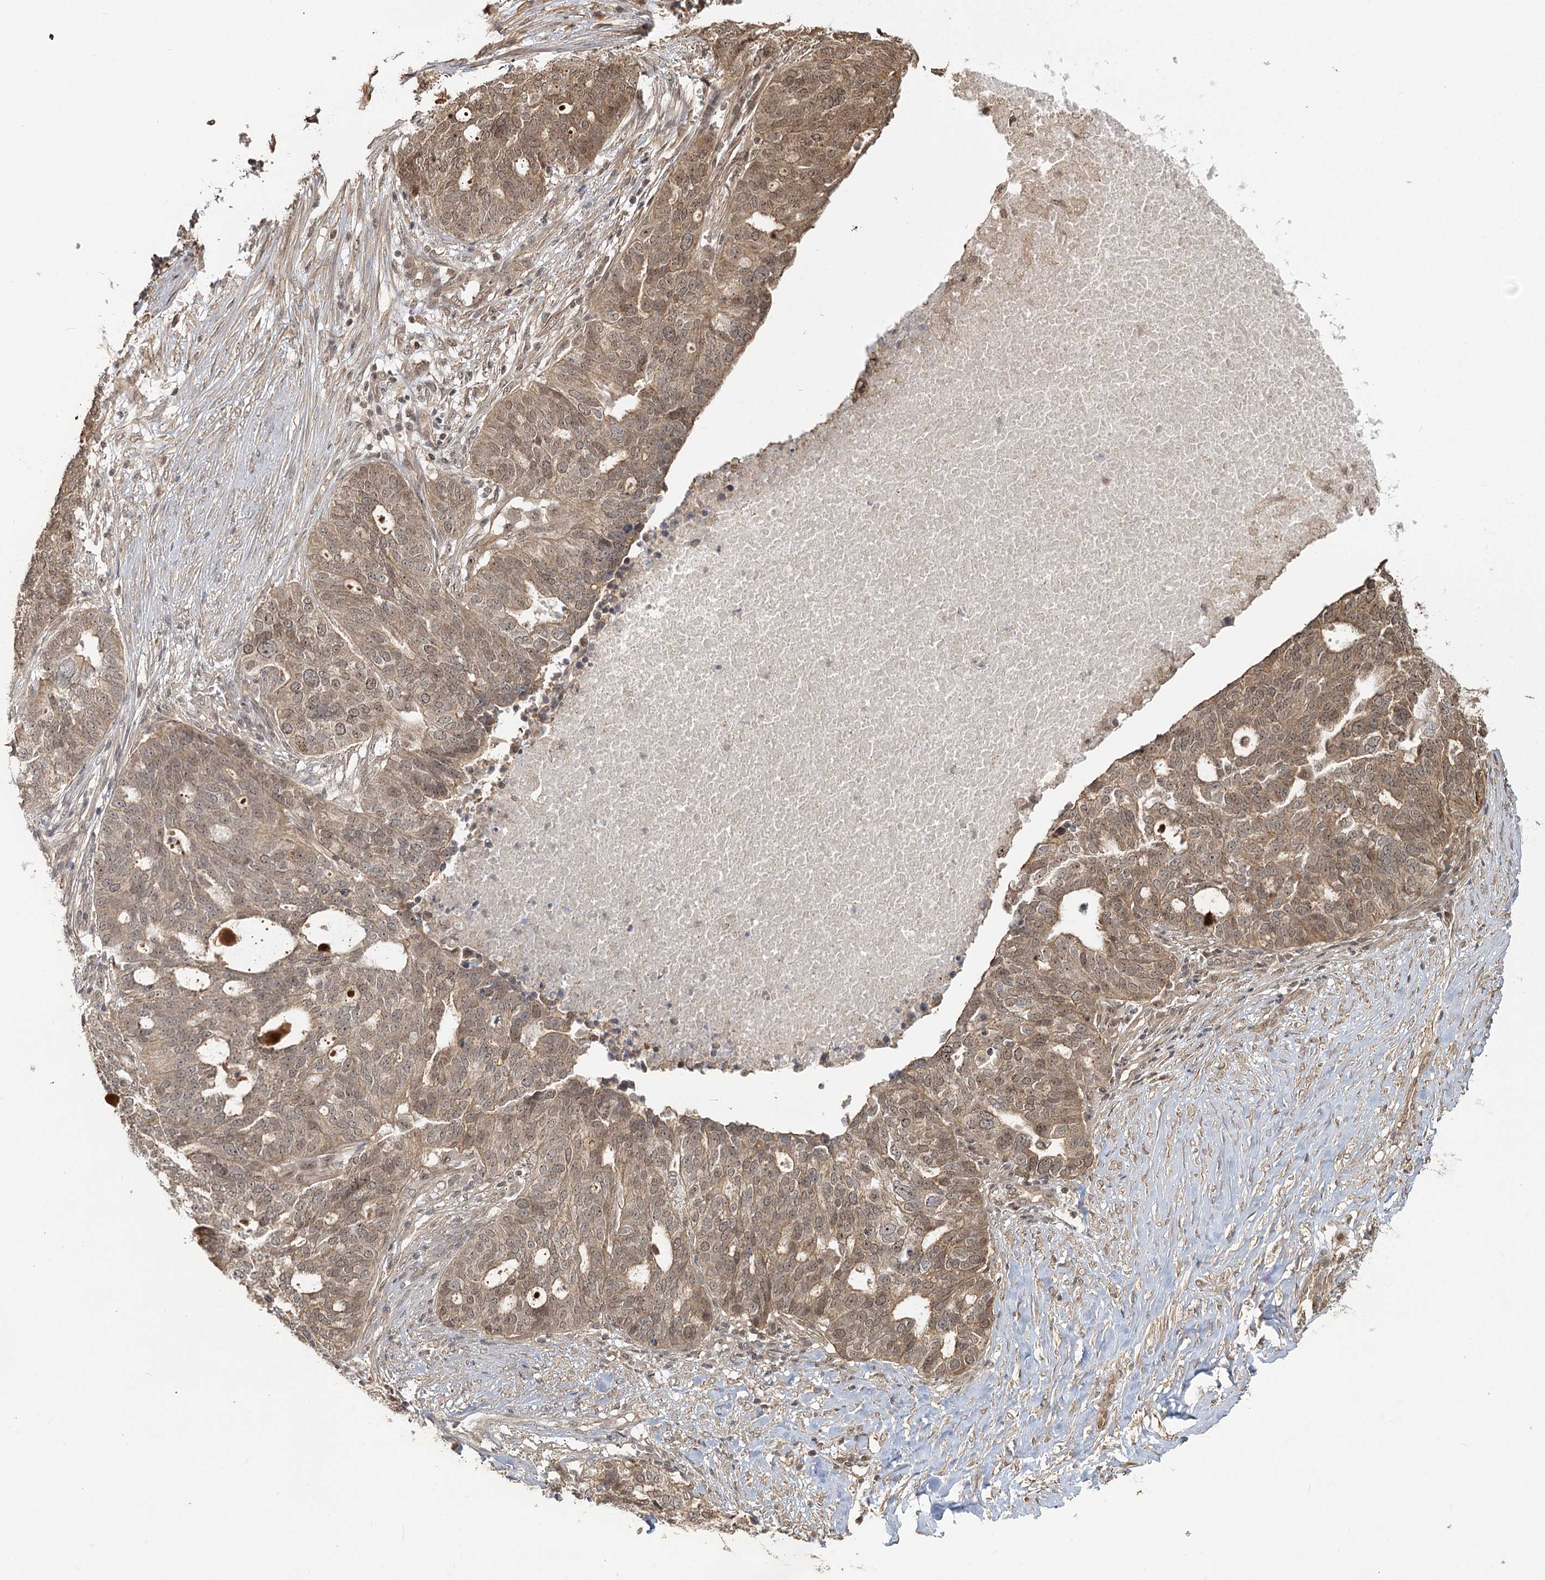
{"staining": {"intensity": "moderate", "quantity": ">75%", "location": "cytoplasmic/membranous,nuclear"}, "tissue": "ovarian cancer", "cell_type": "Tumor cells", "image_type": "cancer", "snomed": [{"axis": "morphology", "description": "Cystadenocarcinoma, serous, NOS"}, {"axis": "topography", "description": "Ovary"}], "caption": "Immunohistochemical staining of serous cystadenocarcinoma (ovarian) shows medium levels of moderate cytoplasmic/membranous and nuclear staining in approximately >75% of tumor cells.", "gene": "R3HDM2", "patient": {"sex": "female", "age": 59}}